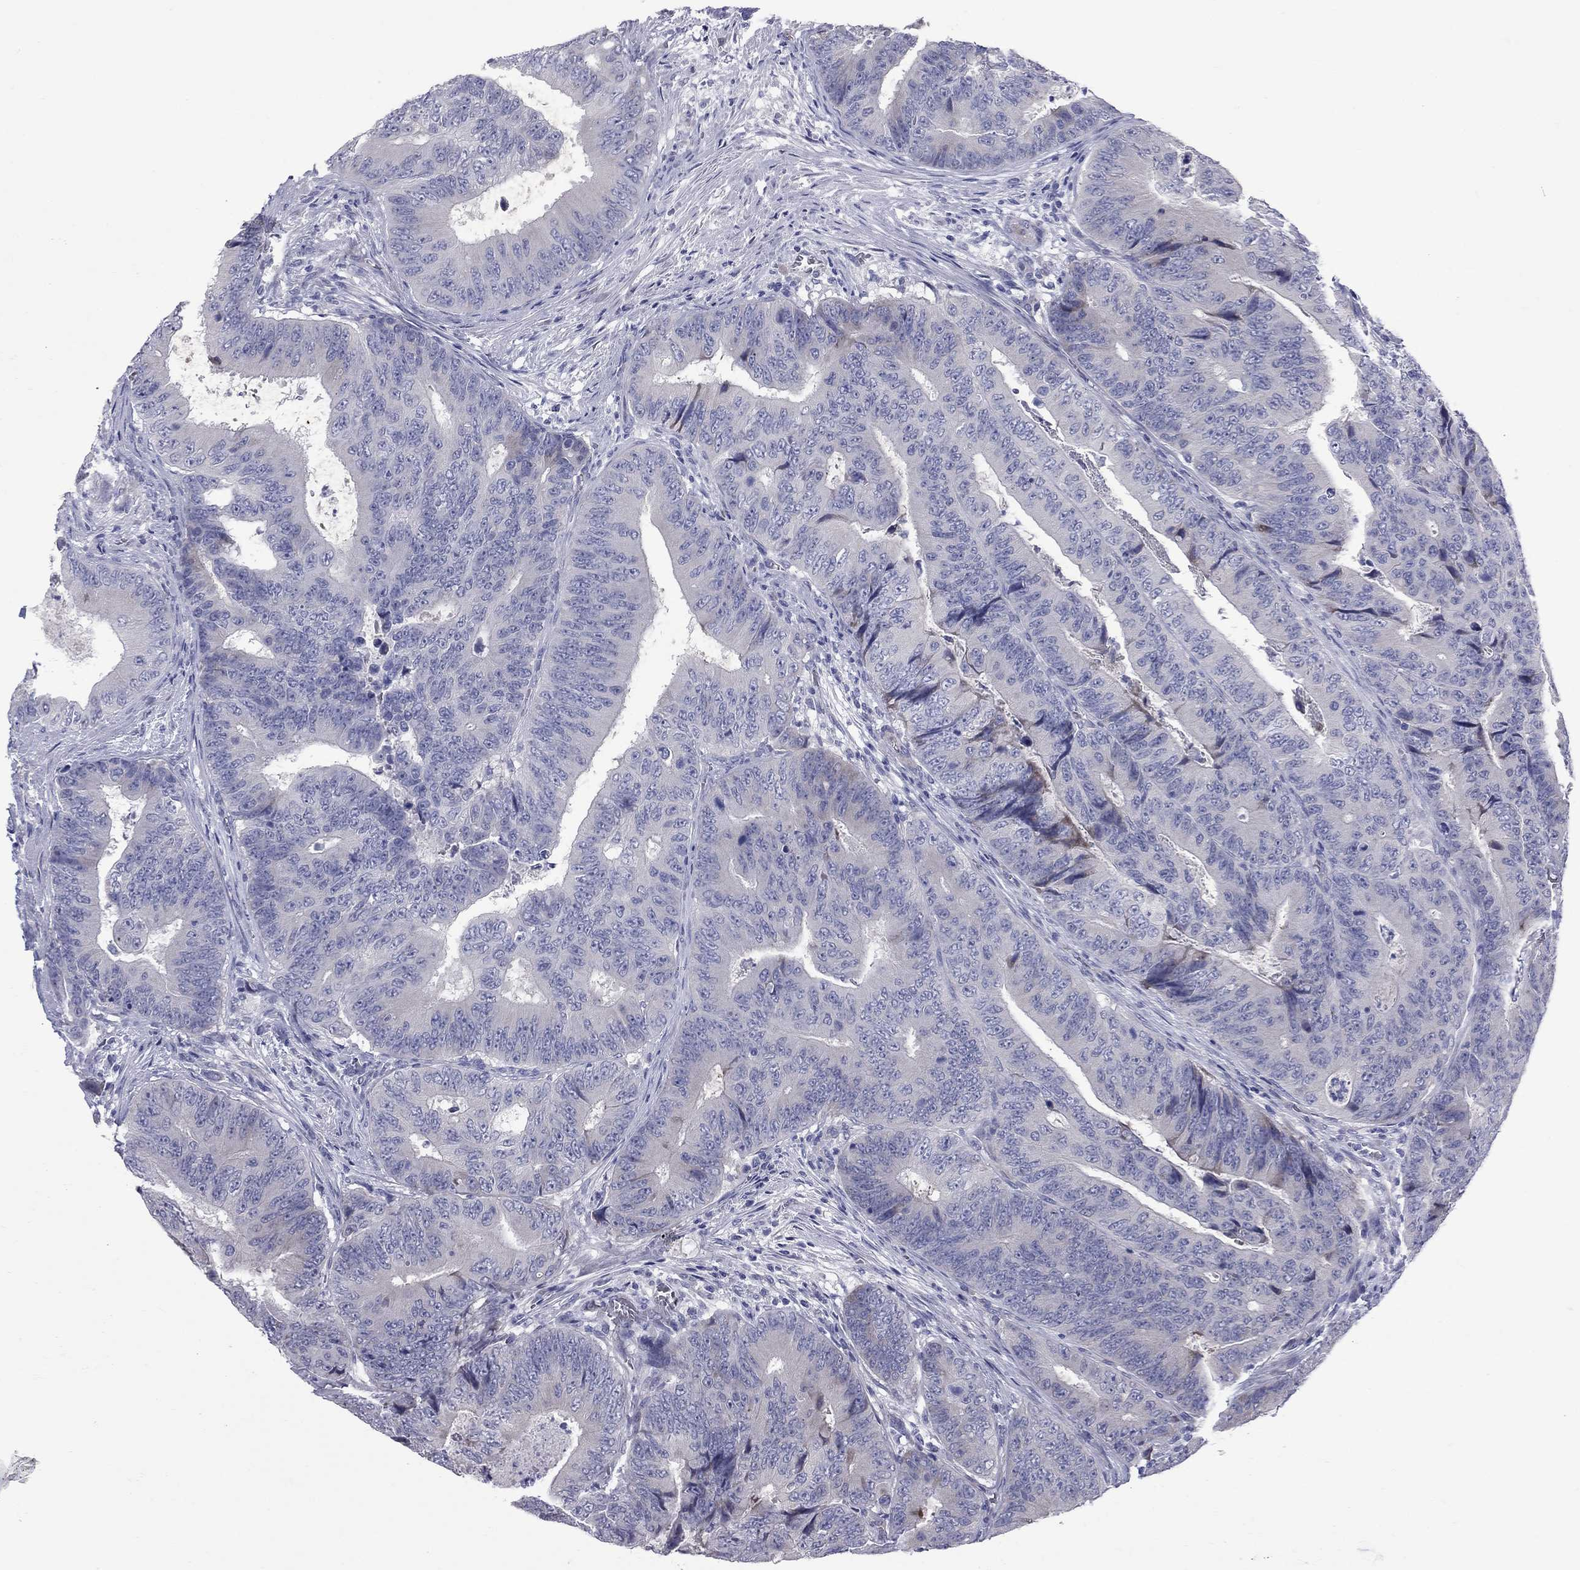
{"staining": {"intensity": "negative", "quantity": "none", "location": "none"}, "tissue": "colorectal cancer", "cell_type": "Tumor cells", "image_type": "cancer", "snomed": [{"axis": "morphology", "description": "Adenocarcinoma, NOS"}, {"axis": "topography", "description": "Colon"}], "caption": "This photomicrograph is of adenocarcinoma (colorectal) stained with IHC to label a protein in brown with the nuclei are counter-stained blue. There is no staining in tumor cells.", "gene": "UNC119B", "patient": {"sex": "female", "age": 48}}